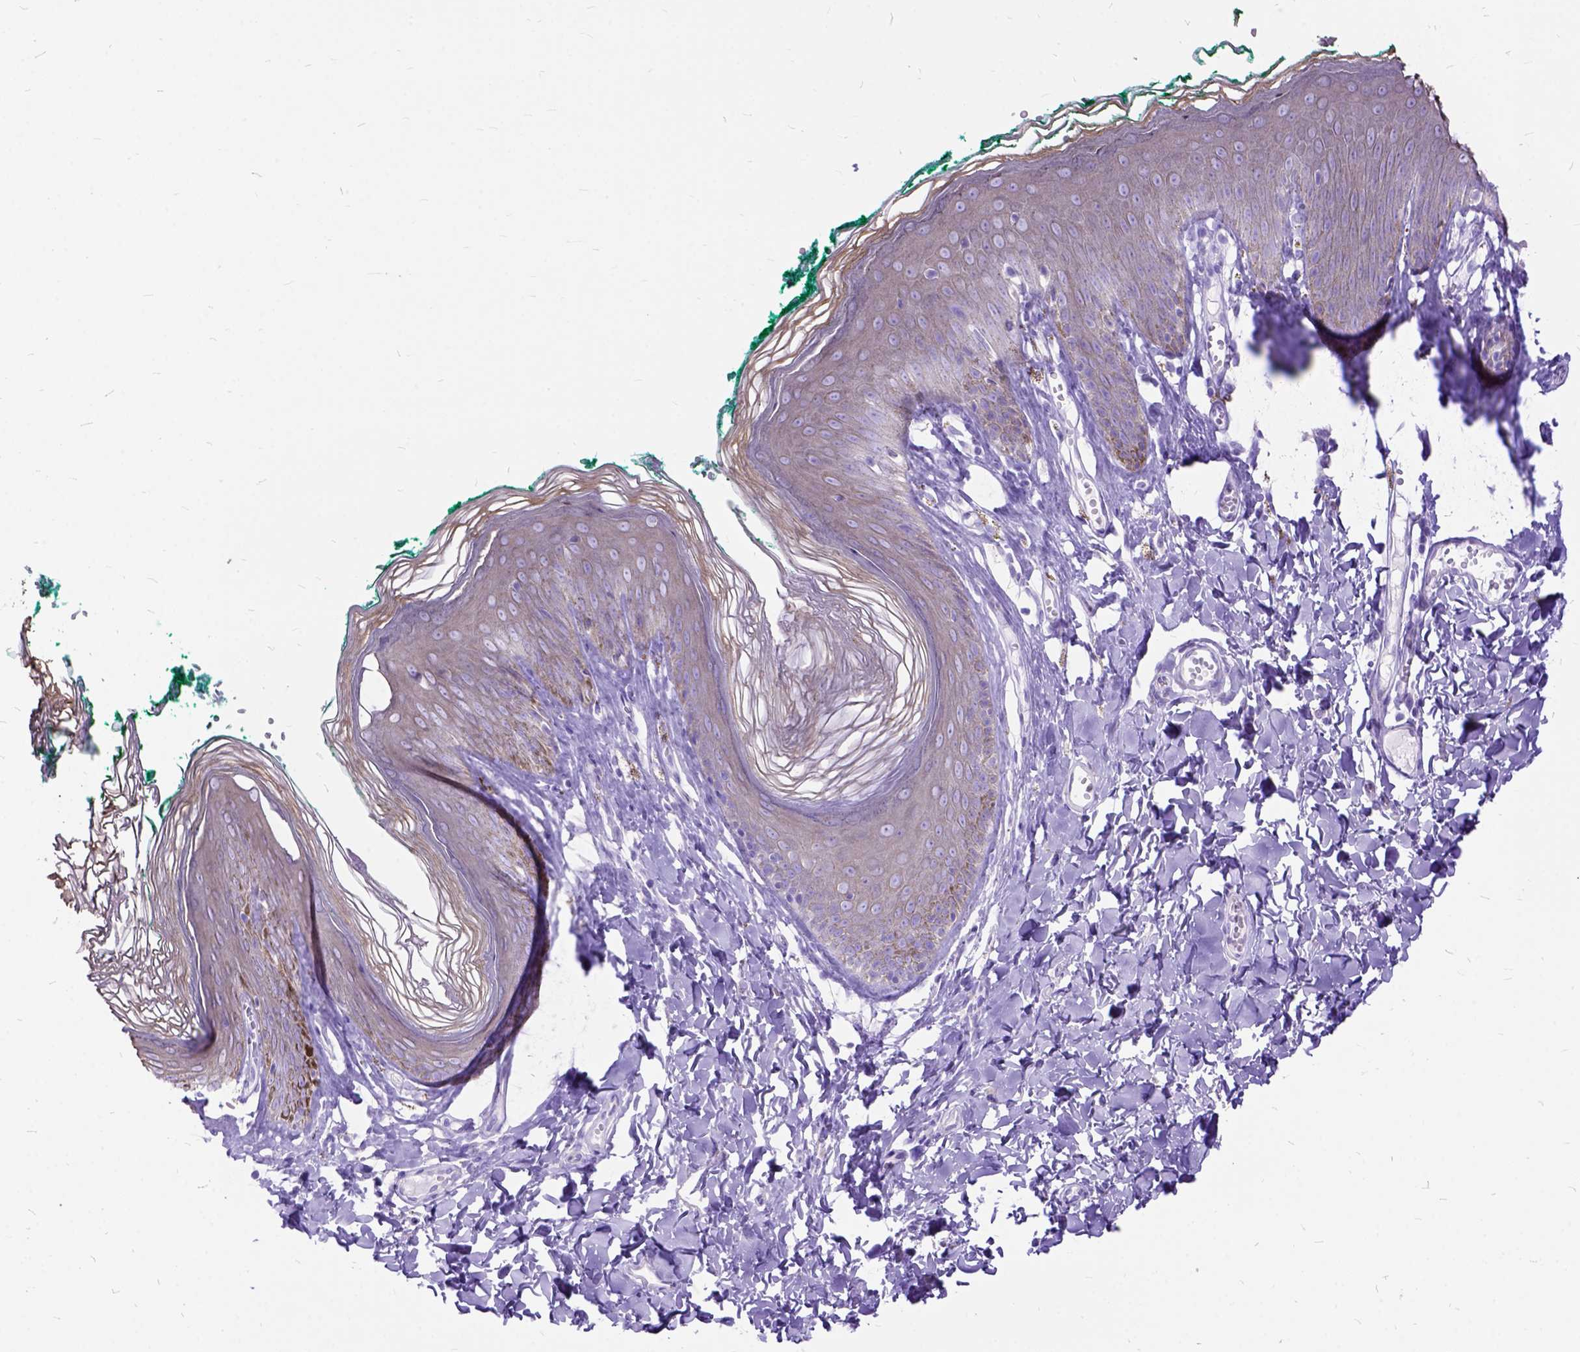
{"staining": {"intensity": "weak", "quantity": "<25%", "location": "cytoplasmic/membranous"}, "tissue": "skin", "cell_type": "Epidermal cells", "image_type": "normal", "snomed": [{"axis": "morphology", "description": "Normal tissue, NOS"}, {"axis": "topography", "description": "Vulva"}, {"axis": "topography", "description": "Peripheral nerve tissue"}], "caption": "IHC histopathology image of benign skin stained for a protein (brown), which shows no staining in epidermal cells.", "gene": "DNAH2", "patient": {"sex": "female", "age": 66}}